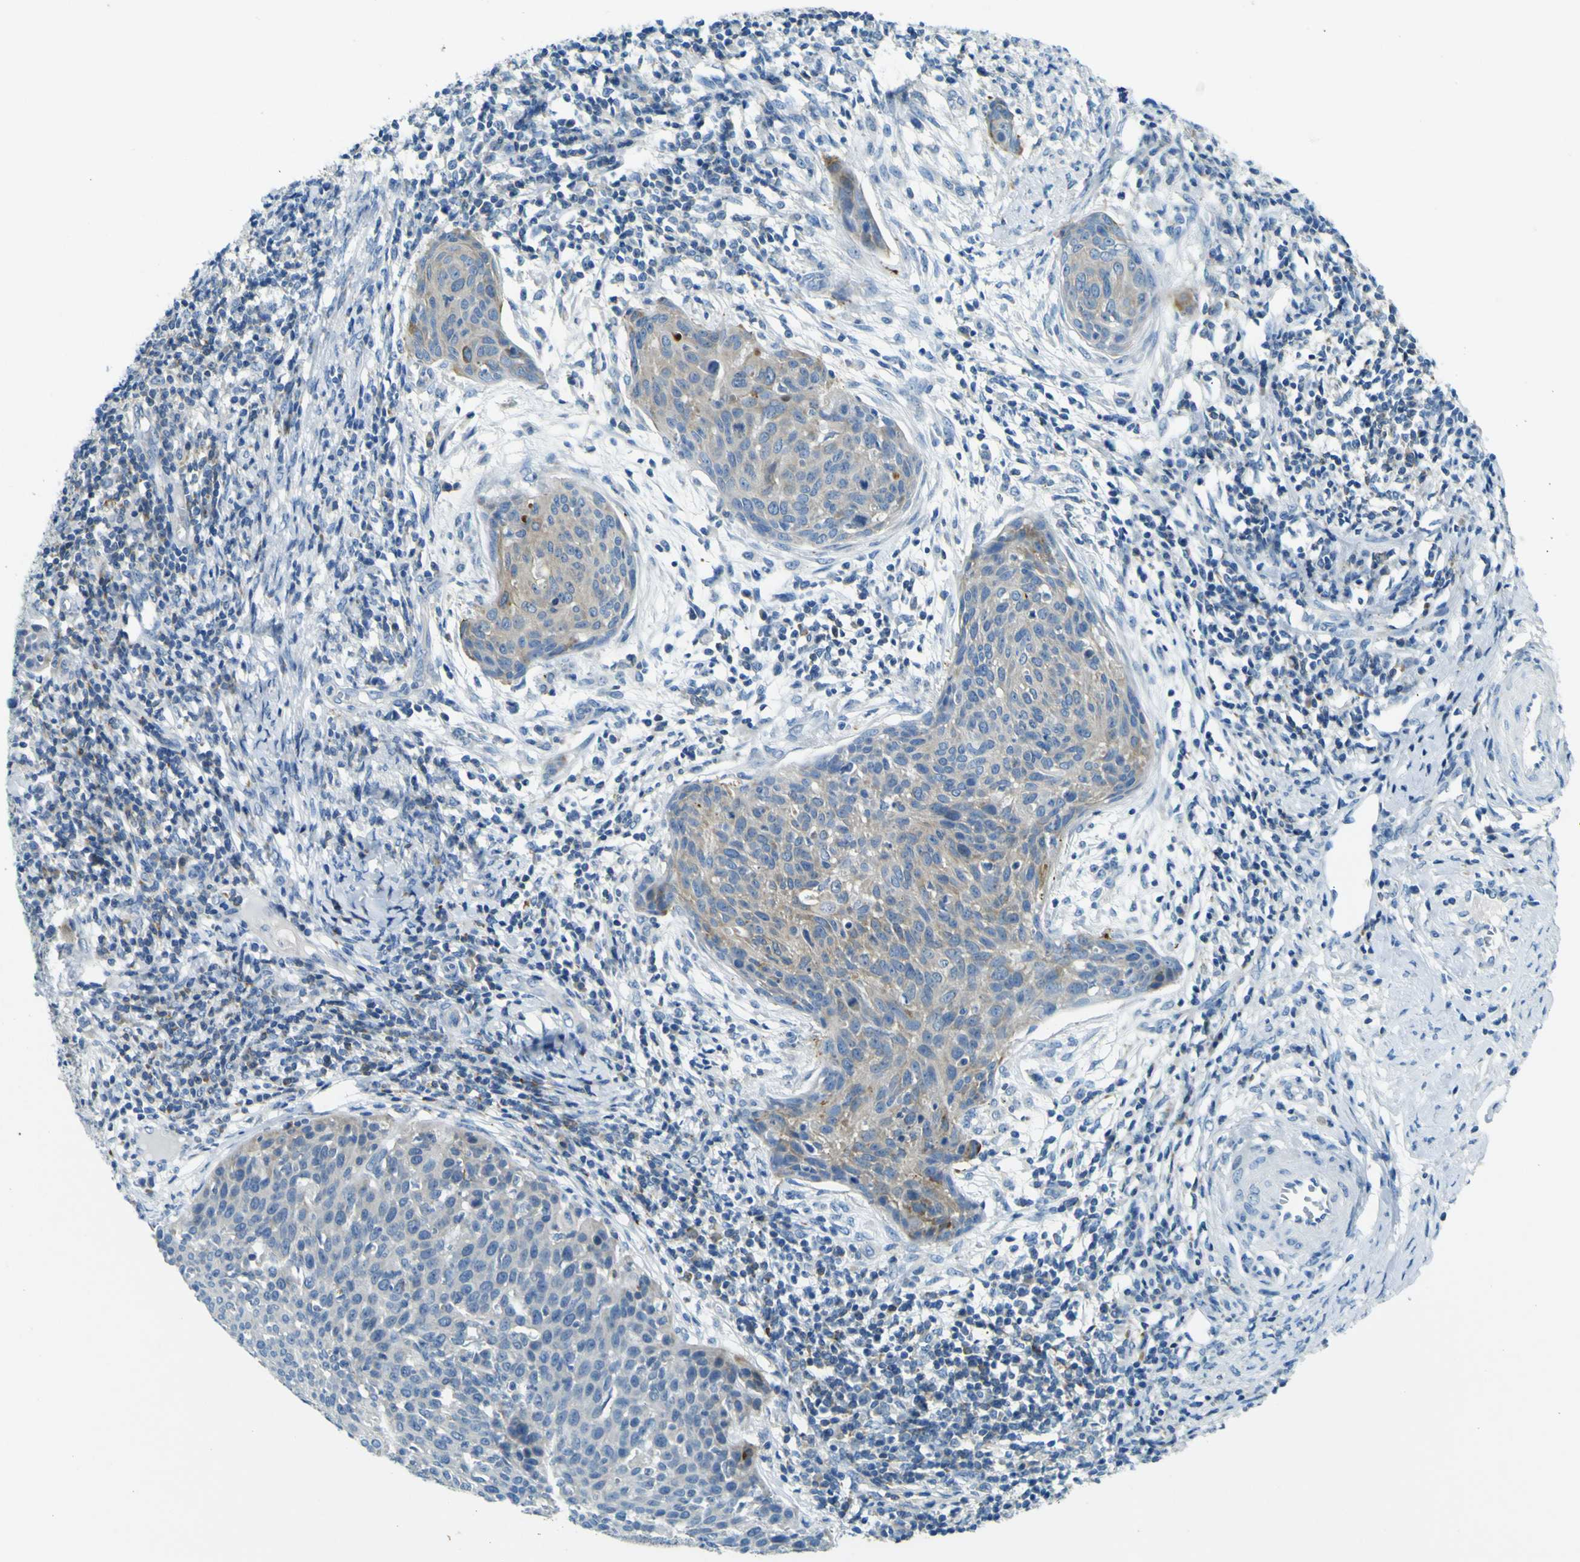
{"staining": {"intensity": "moderate", "quantity": "<25%", "location": "cytoplasmic/membranous"}, "tissue": "cervical cancer", "cell_type": "Tumor cells", "image_type": "cancer", "snomed": [{"axis": "morphology", "description": "Squamous cell carcinoma, NOS"}, {"axis": "topography", "description": "Cervix"}], "caption": "Cervical cancer (squamous cell carcinoma) stained with a brown dye exhibits moderate cytoplasmic/membranous positive positivity in approximately <25% of tumor cells.", "gene": "SORCS1", "patient": {"sex": "female", "age": 38}}